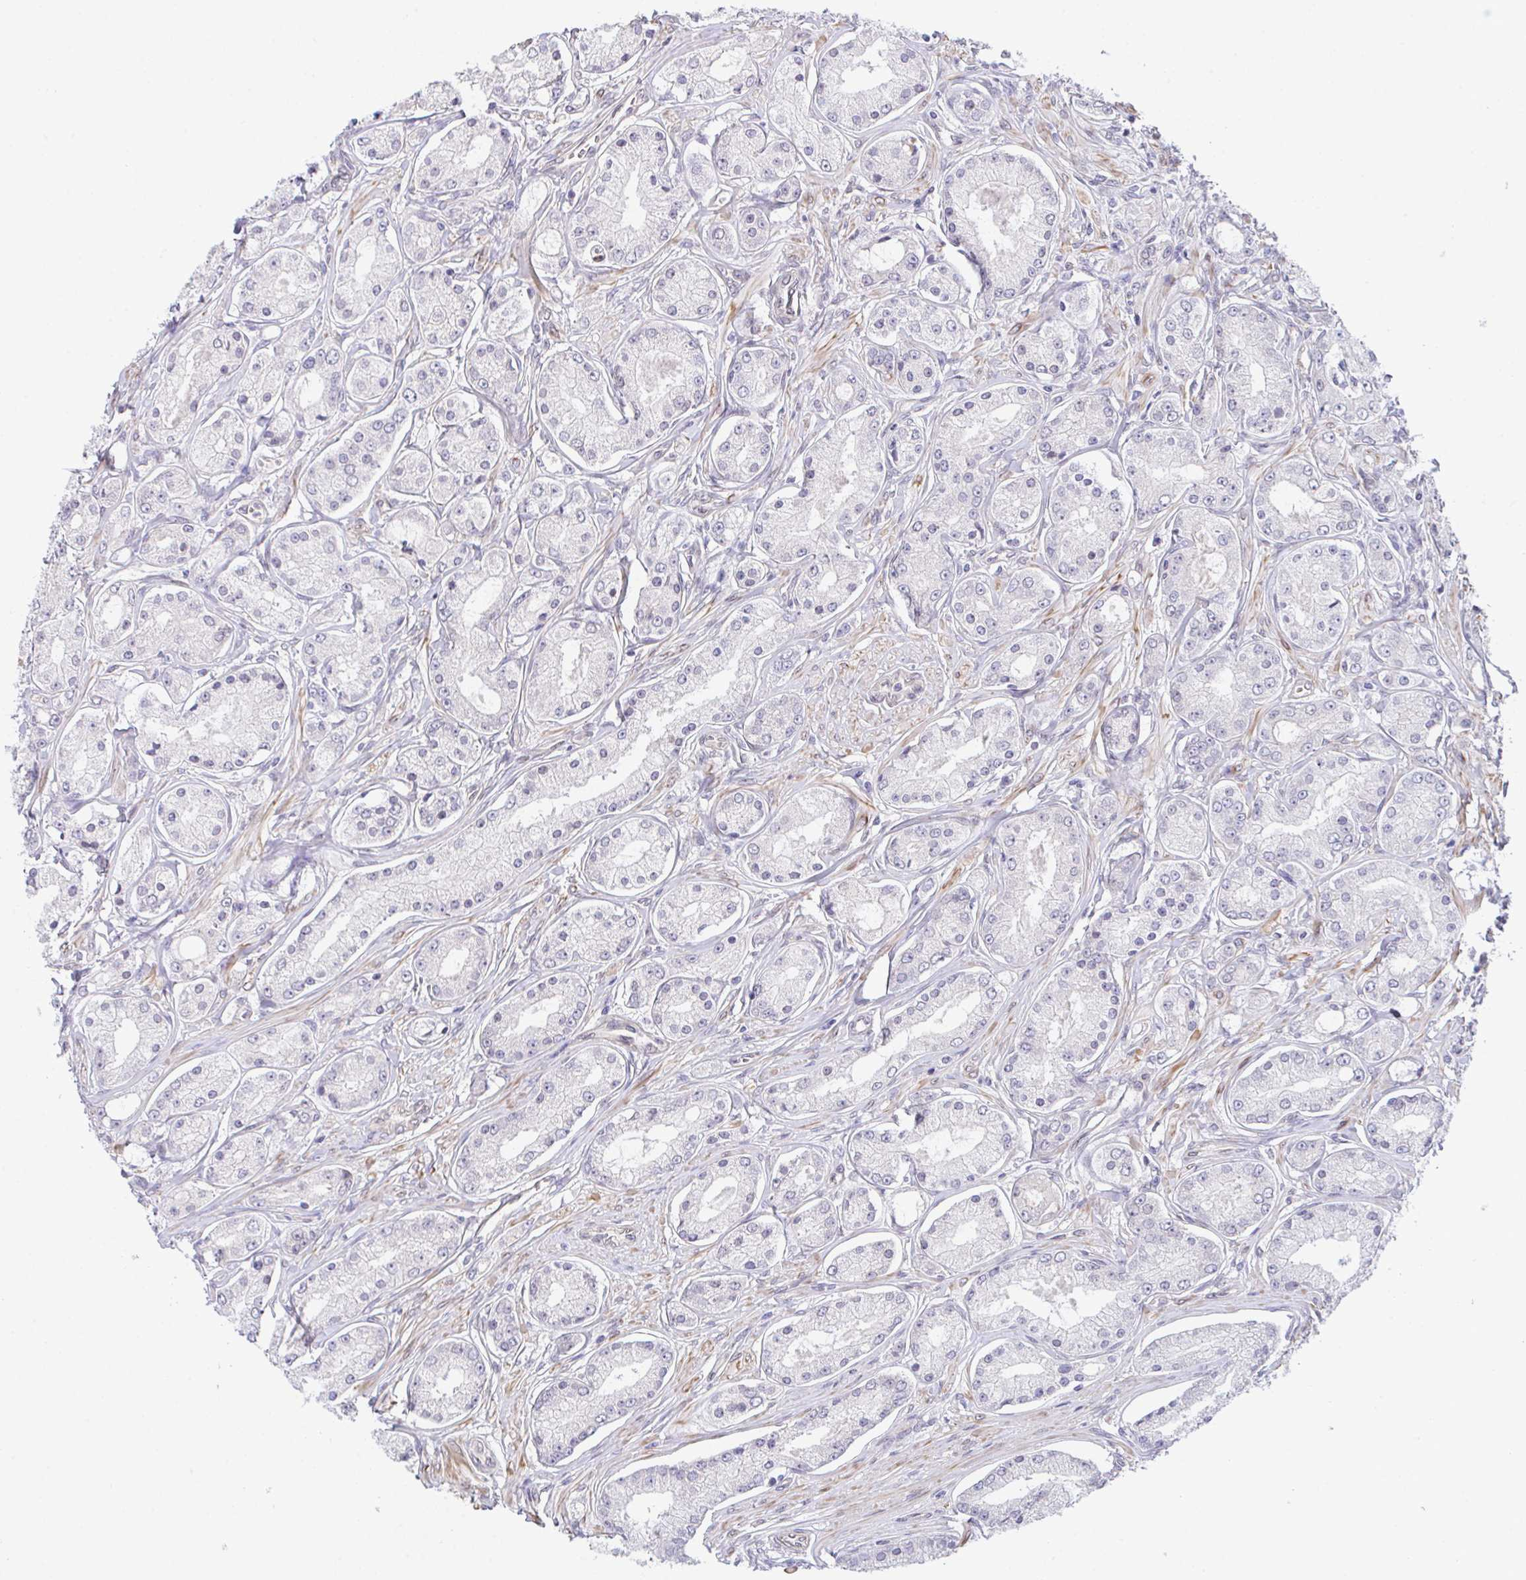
{"staining": {"intensity": "negative", "quantity": "none", "location": "none"}, "tissue": "prostate cancer", "cell_type": "Tumor cells", "image_type": "cancer", "snomed": [{"axis": "morphology", "description": "Adenocarcinoma, High grade"}, {"axis": "topography", "description": "Prostate"}], "caption": "The immunohistochemistry (IHC) micrograph has no significant positivity in tumor cells of prostate adenocarcinoma (high-grade) tissue.", "gene": "ZBED3", "patient": {"sex": "male", "age": 66}}